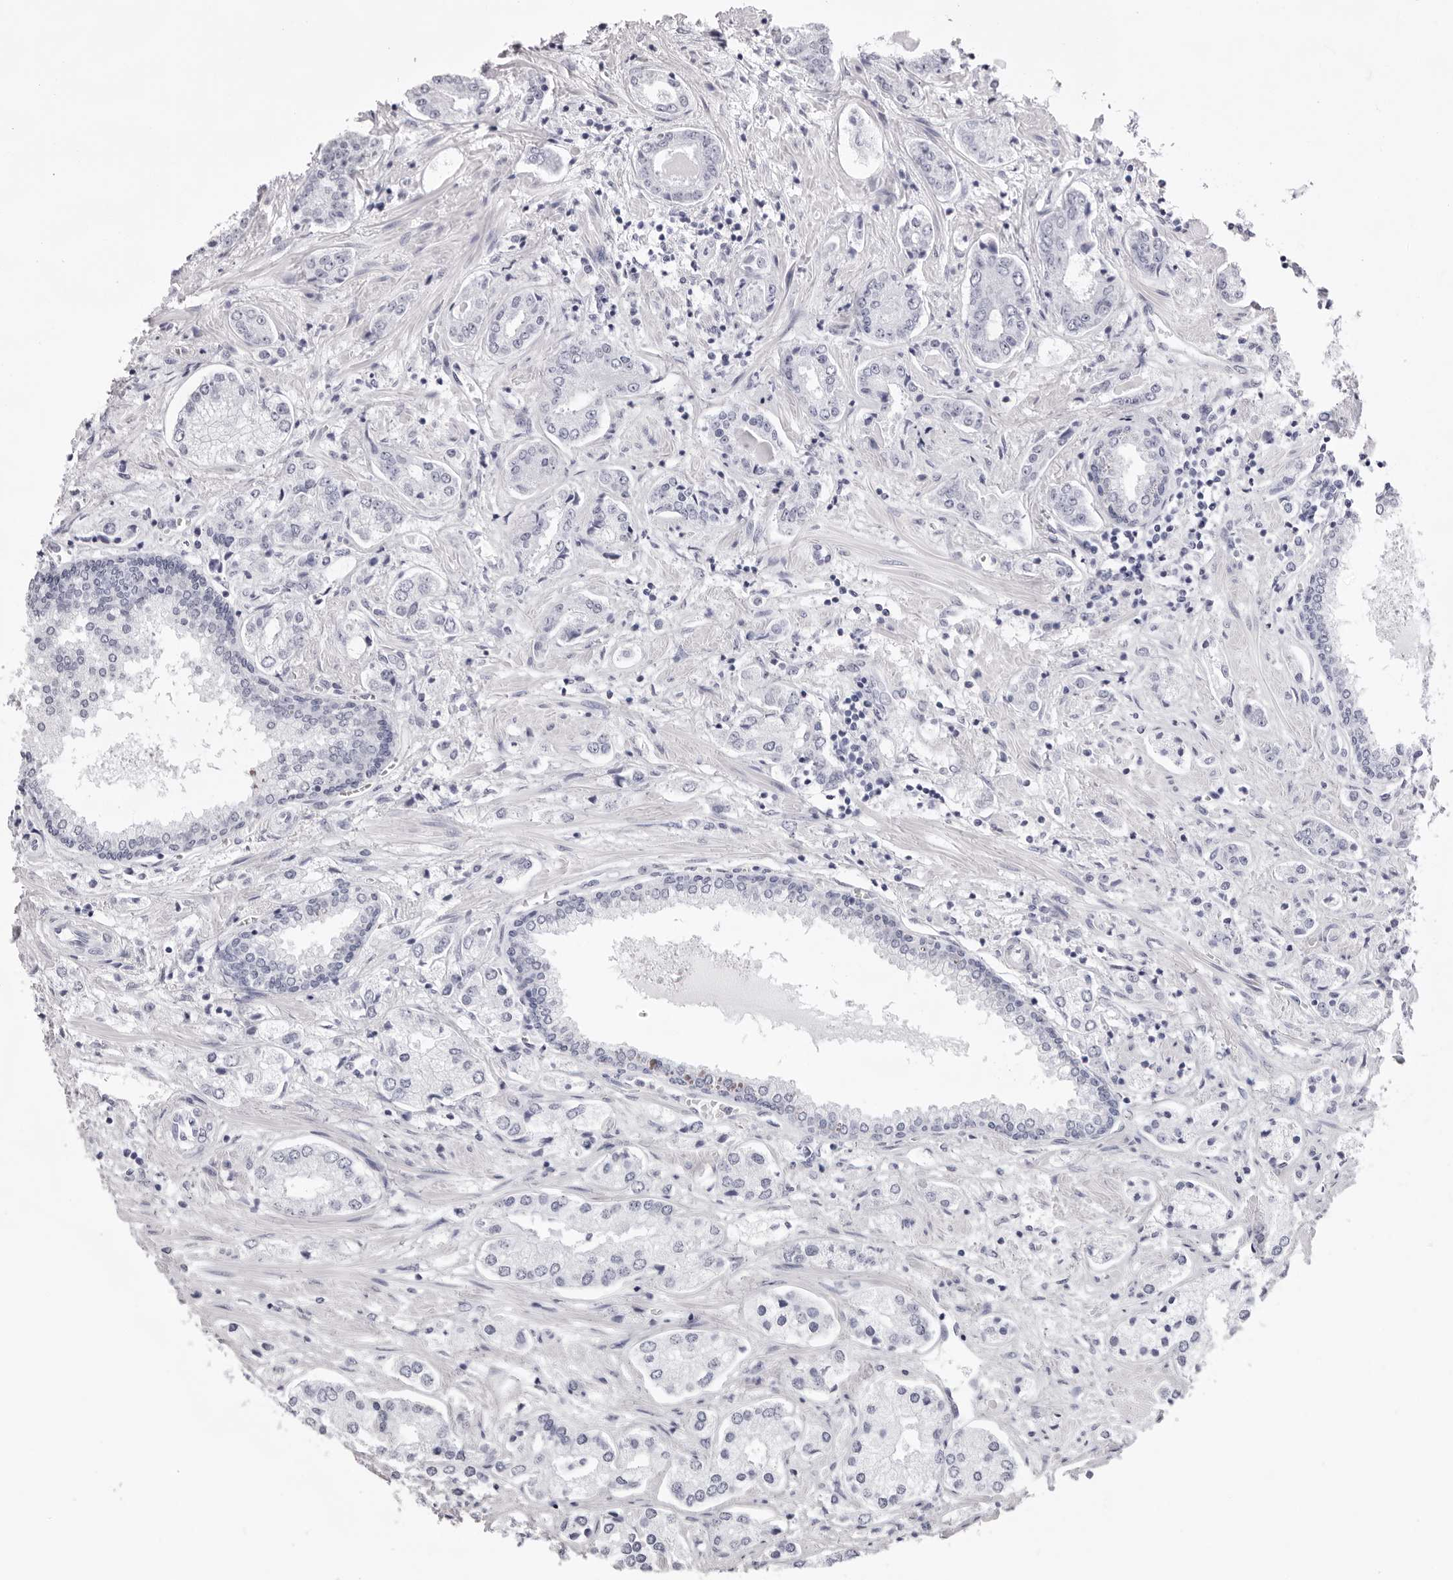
{"staining": {"intensity": "negative", "quantity": "none", "location": "none"}, "tissue": "prostate cancer", "cell_type": "Tumor cells", "image_type": "cancer", "snomed": [{"axis": "morphology", "description": "Adenocarcinoma, High grade"}, {"axis": "topography", "description": "Prostate"}], "caption": "Tumor cells show no significant protein positivity in adenocarcinoma (high-grade) (prostate). Nuclei are stained in blue.", "gene": "SMIM2", "patient": {"sex": "male", "age": 66}}